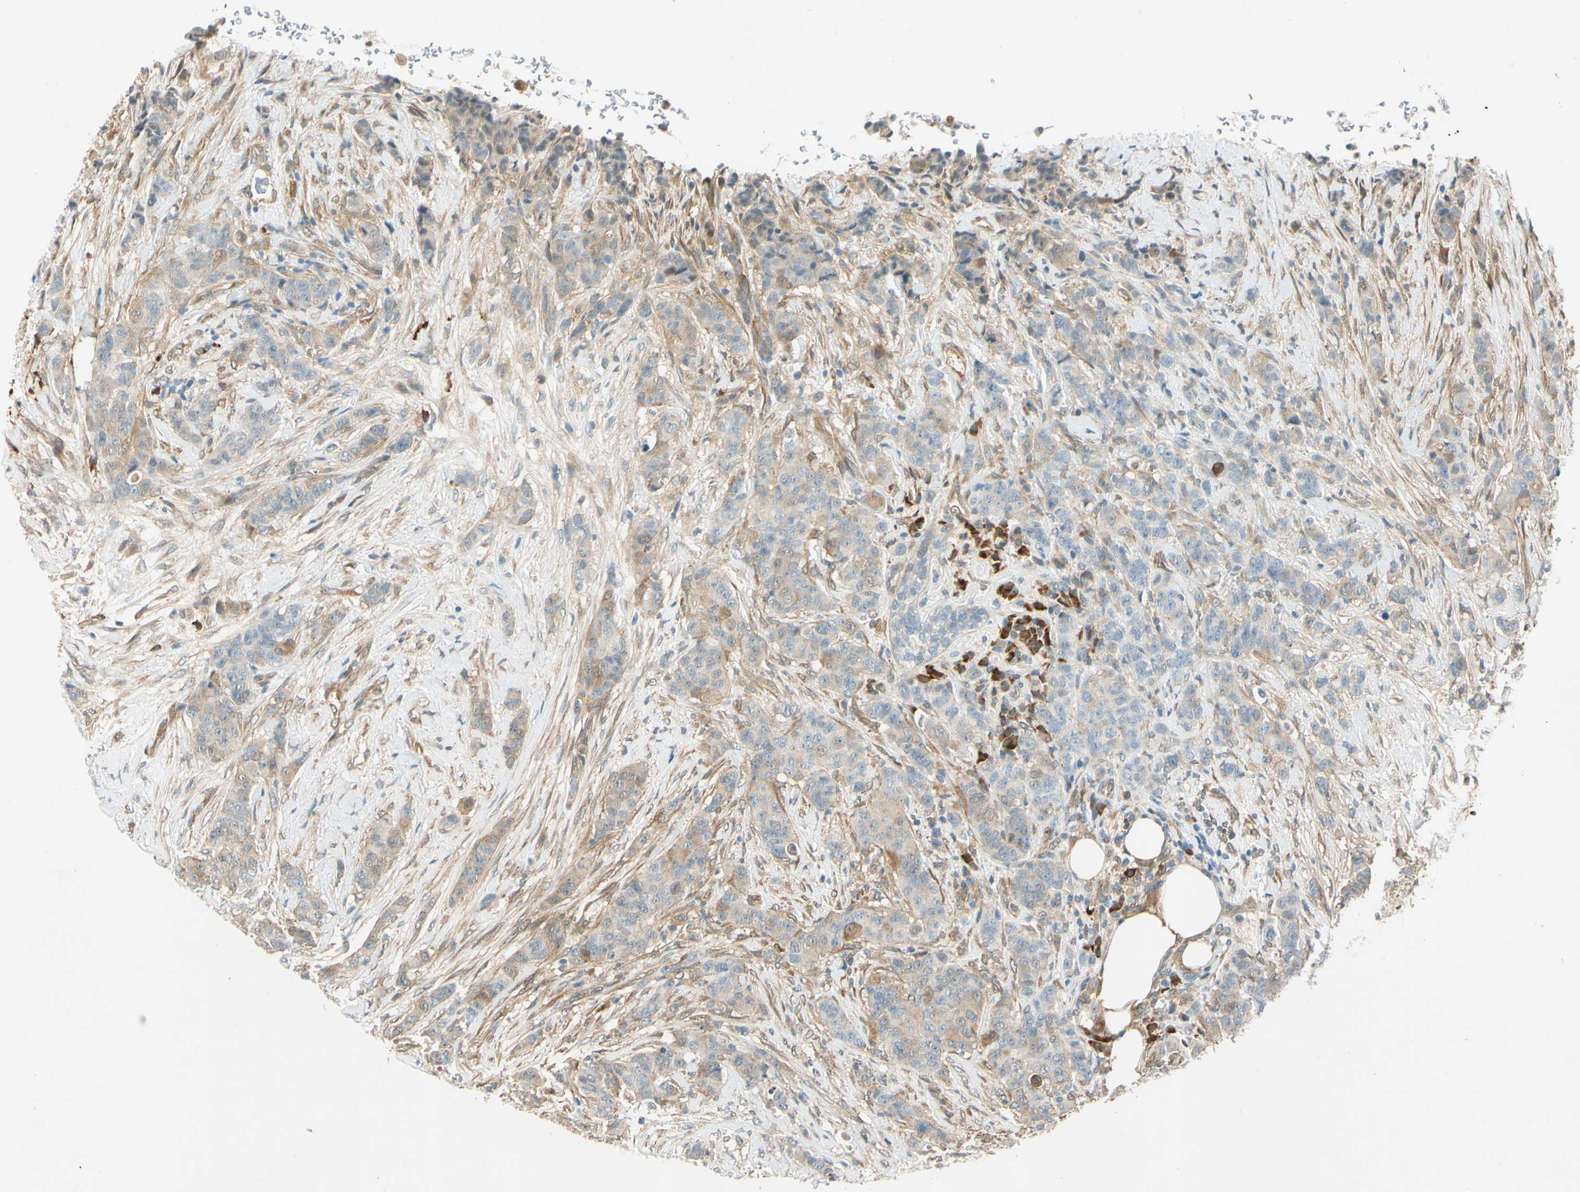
{"staining": {"intensity": "moderate", "quantity": ">75%", "location": "cytoplasmic/membranous"}, "tissue": "breast cancer", "cell_type": "Tumor cells", "image_type": "cancer", "snomed": [{"axis": "morphology", "description": "Duct carcinoma"}, {"axis": "topography", "description": "Breast"}], "caption": "Protein staining of breast intraductal carcinoma tissue demonstrates moderate cytoplasmic/membranous positivity in about >75% of tumor cells. The staining is performed using DAB brown chromogen to label protein expression. The nuclei are counter-stained blue using hematoxylin.", "gene": "WIPI1", "patient": {"sex": "female", "age": 40}}